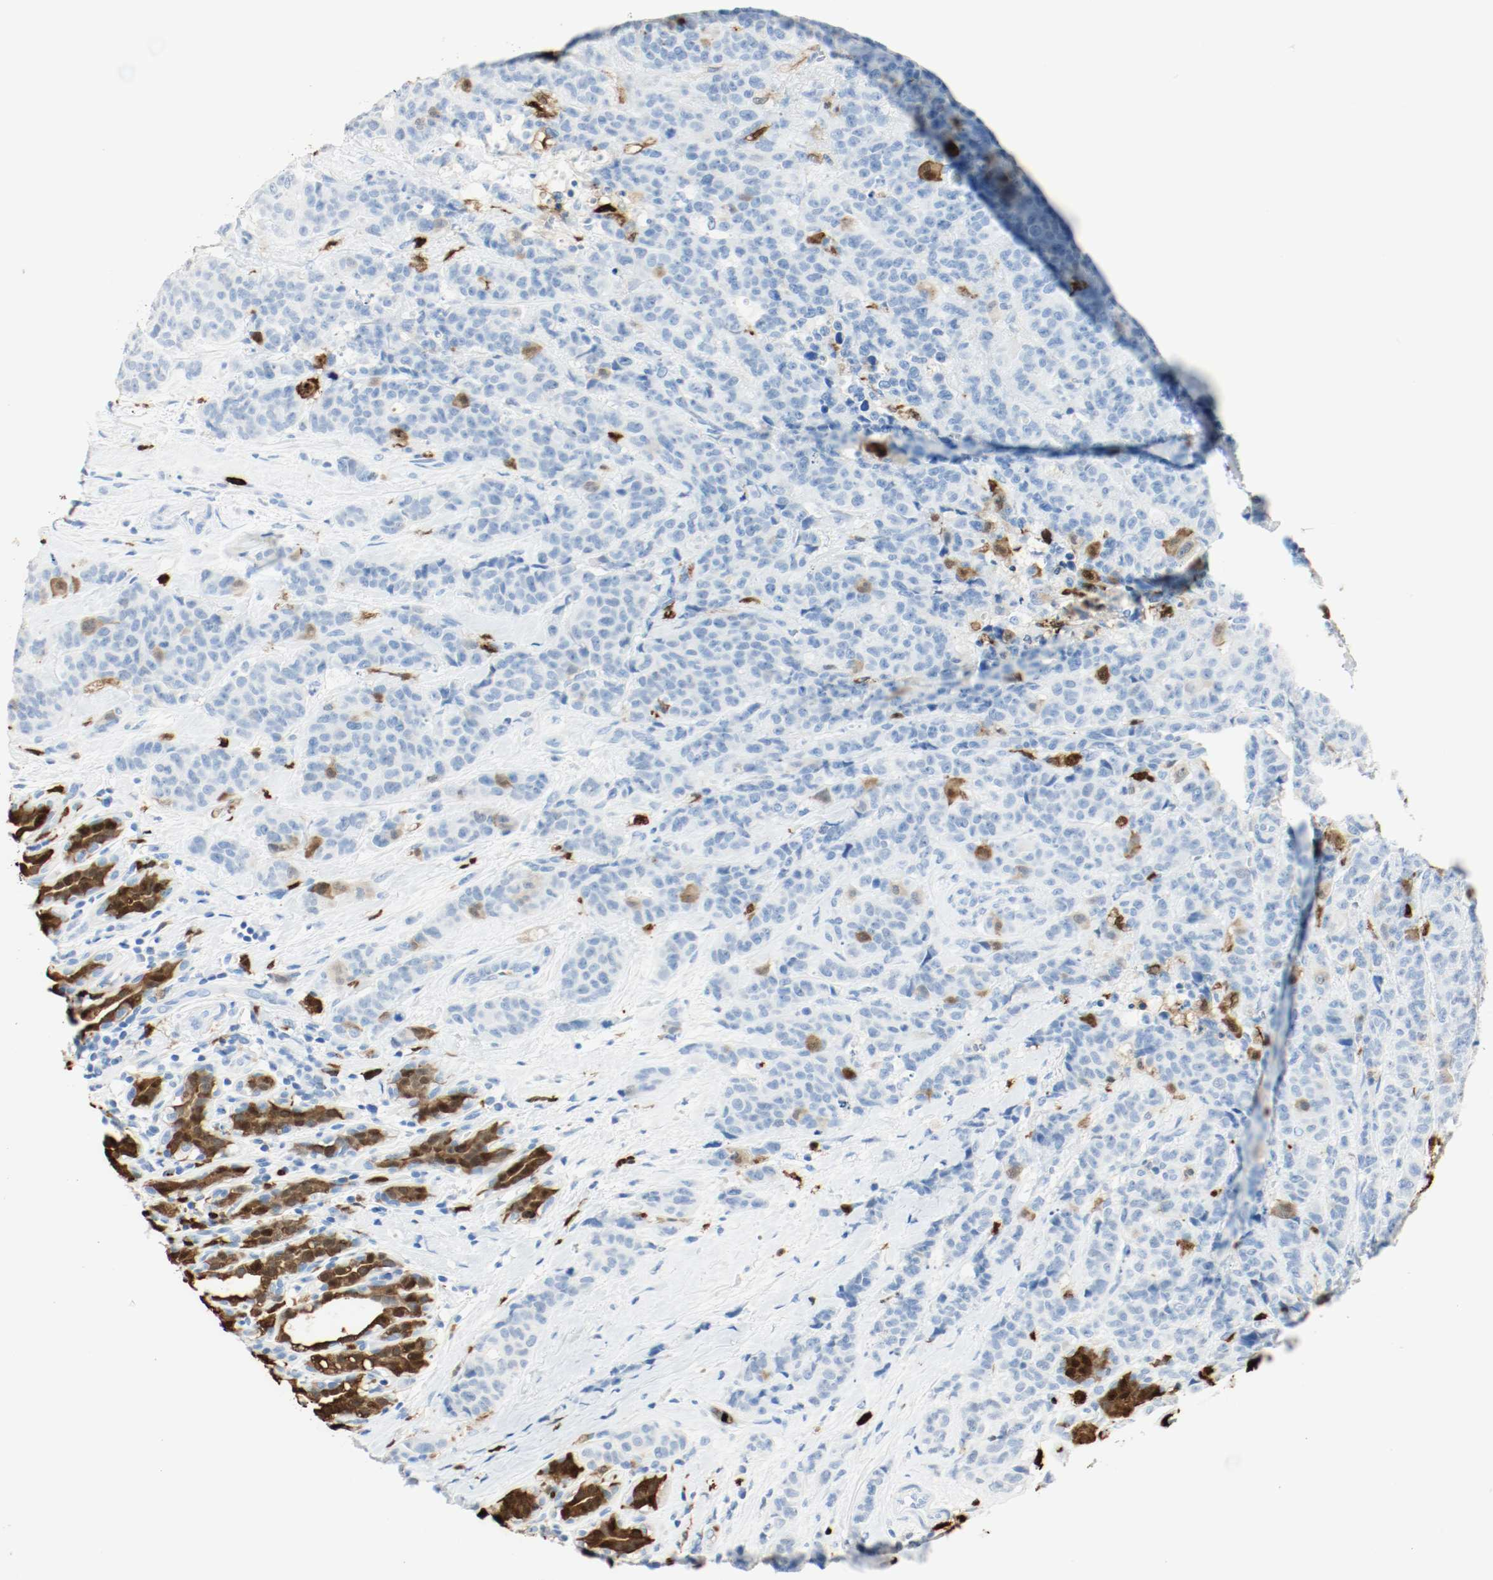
{"staining": {"intensity": "strong", "quantity": "25%-75%", "location": "cytoplasmic/membranous"}, "tissue": "breast cancer", "cell_type": "Tumor cells", "image_type": "cancer", "snomed": [{"axis": "morphology", "description": "Duct carcinoma"}, {"axis": "topography", "description": "Breast"}], "caption": "High-power microscopy captured an immunohistochemistry micrograph of breast invasive ductal carcinoma, revealing strong cytoplasmic/membranous staining in approximately 25%-75% of tumor cells.", "gene": "S100A9", "patient": {"sex": "female", "age": 40}}